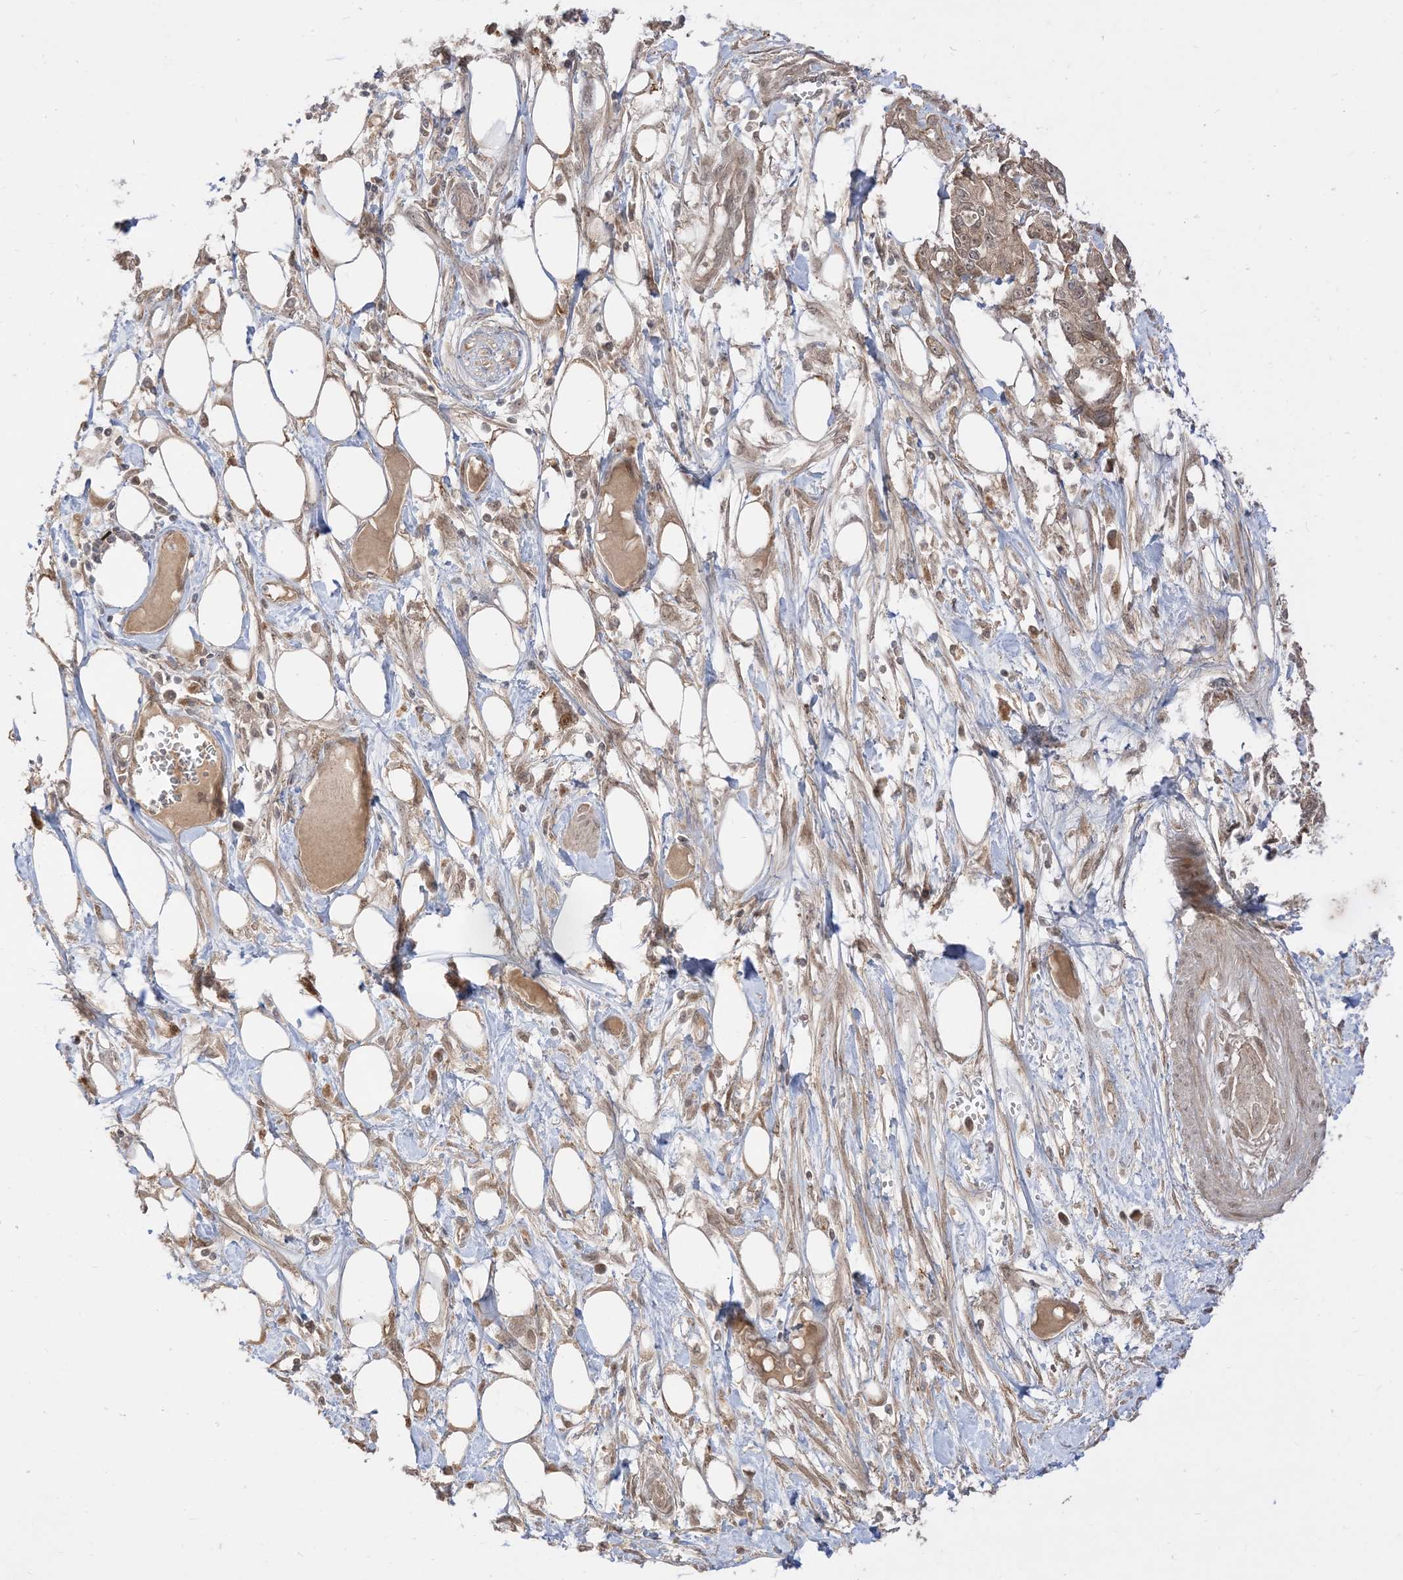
{"staining": {"intensity": "weak", "quantity": ">75%", "location": "cytoplasmic/membranous,nuclear"}, "tissue": "pancreatic cancer", "cell_type": "Tumor cells", "image_type": "cancer", "snomed": [{"axis": "morphology", "description": "Adenocarcinoma, NOS"}, {"axis": "topography", "description": "Pancreas"}], "caption": "Immunohistochemical staining of human pancreatic cancer (adenocarcinoma) displays low levels of weak cytoplasmic/membranous and nuclear staining in about >75% of tumor cells.", "gene": "TBCC", "patient": {"sex": "male", "age": 68}}